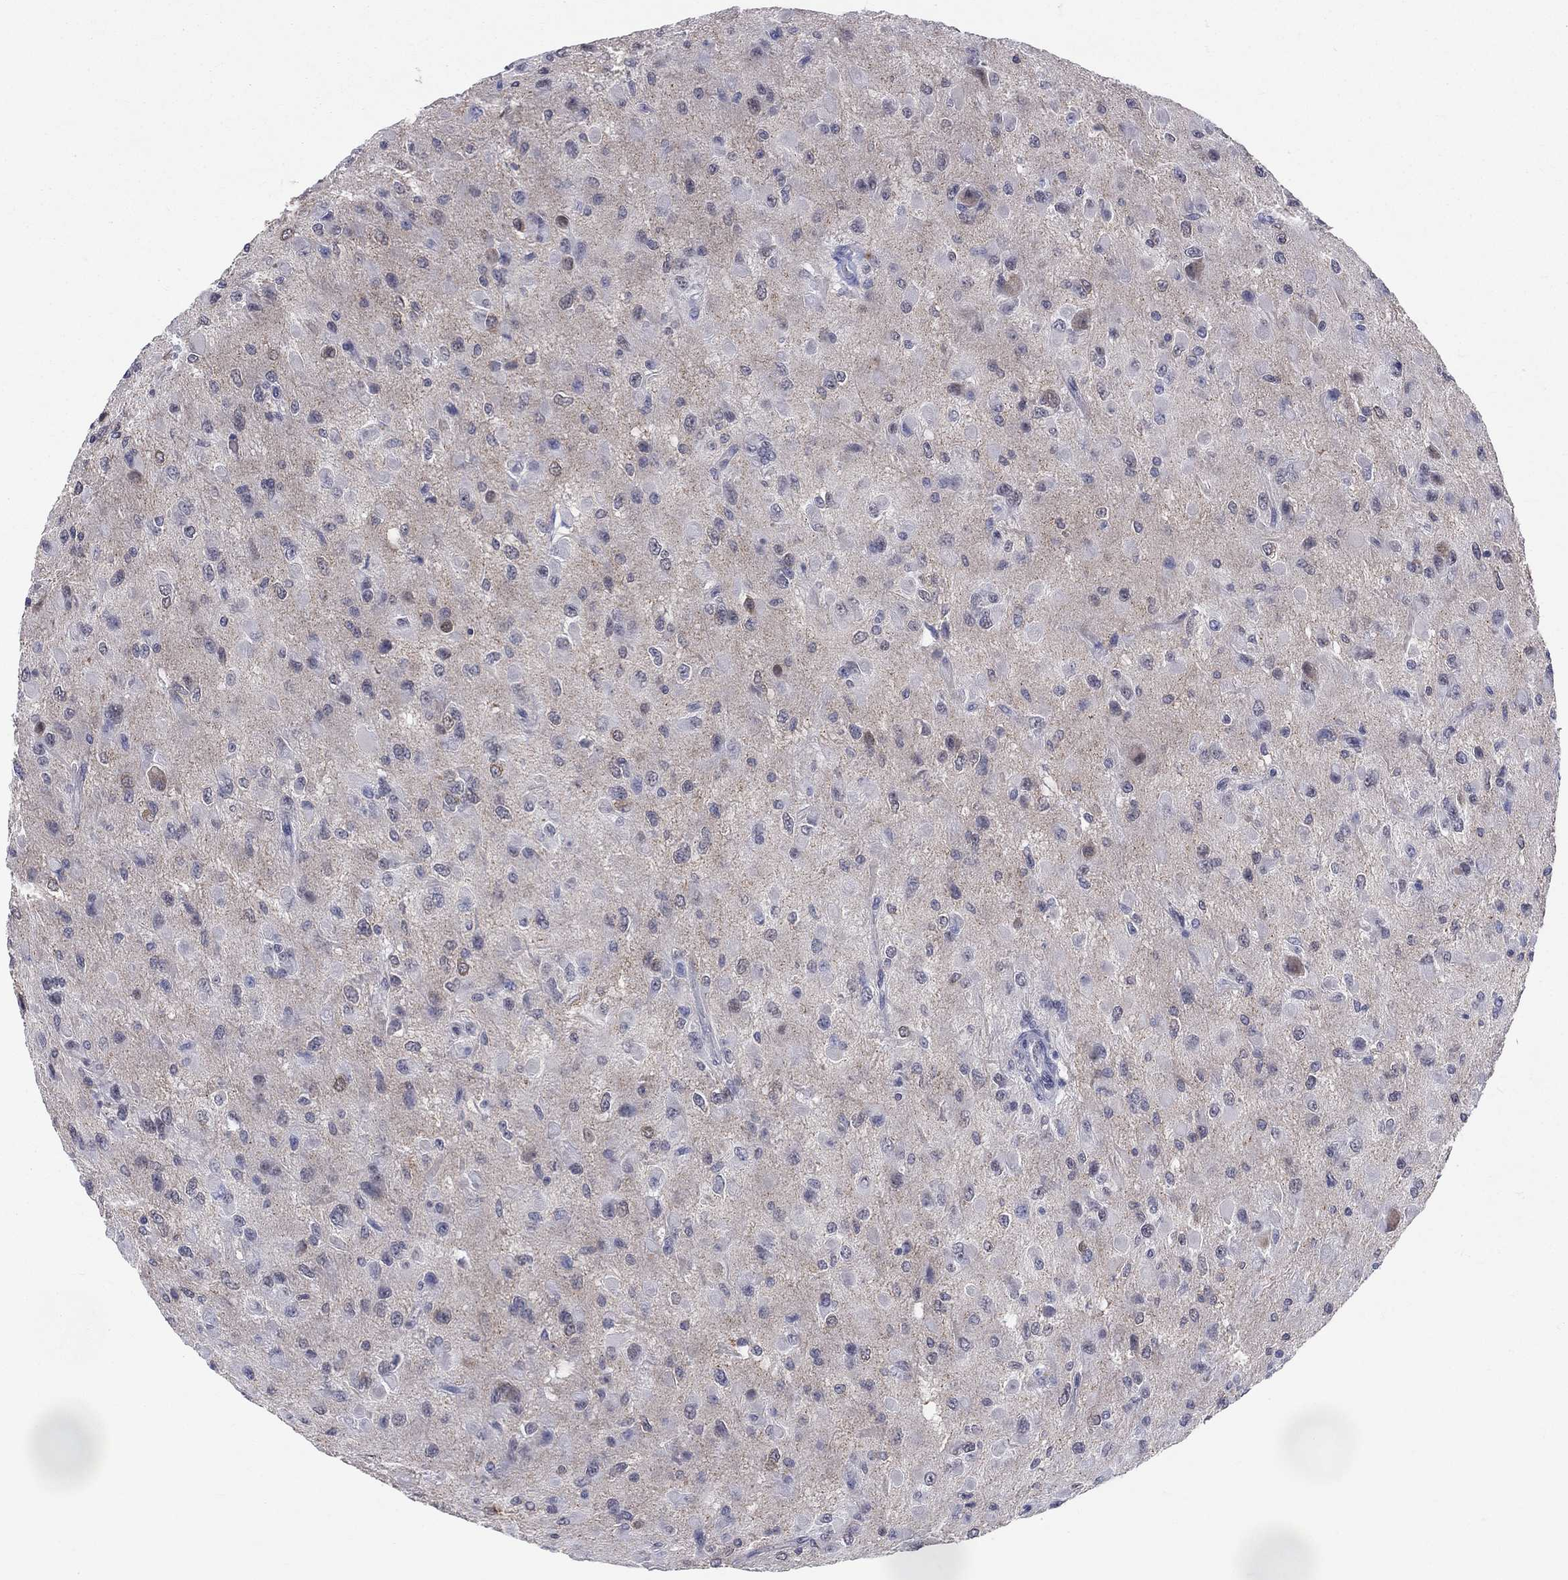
{"staining": {"intensity": "negative", "quantity": "none", "location": "none"}, "tissue": "glioma", "cell_type": "Tumor cells", "image_type": "cancer", "snomed": [{"axis": "morphology", "description": "Glioma, malignant, High grade"}, {"axis": "topography", "description": "Cerebral cortex"}], "caption": "Immunohistochemical staining of glioma reveals no significant staining in tumor cells.", "gene": "DLG4", "patient": {"sex": "male", "age": 35}}